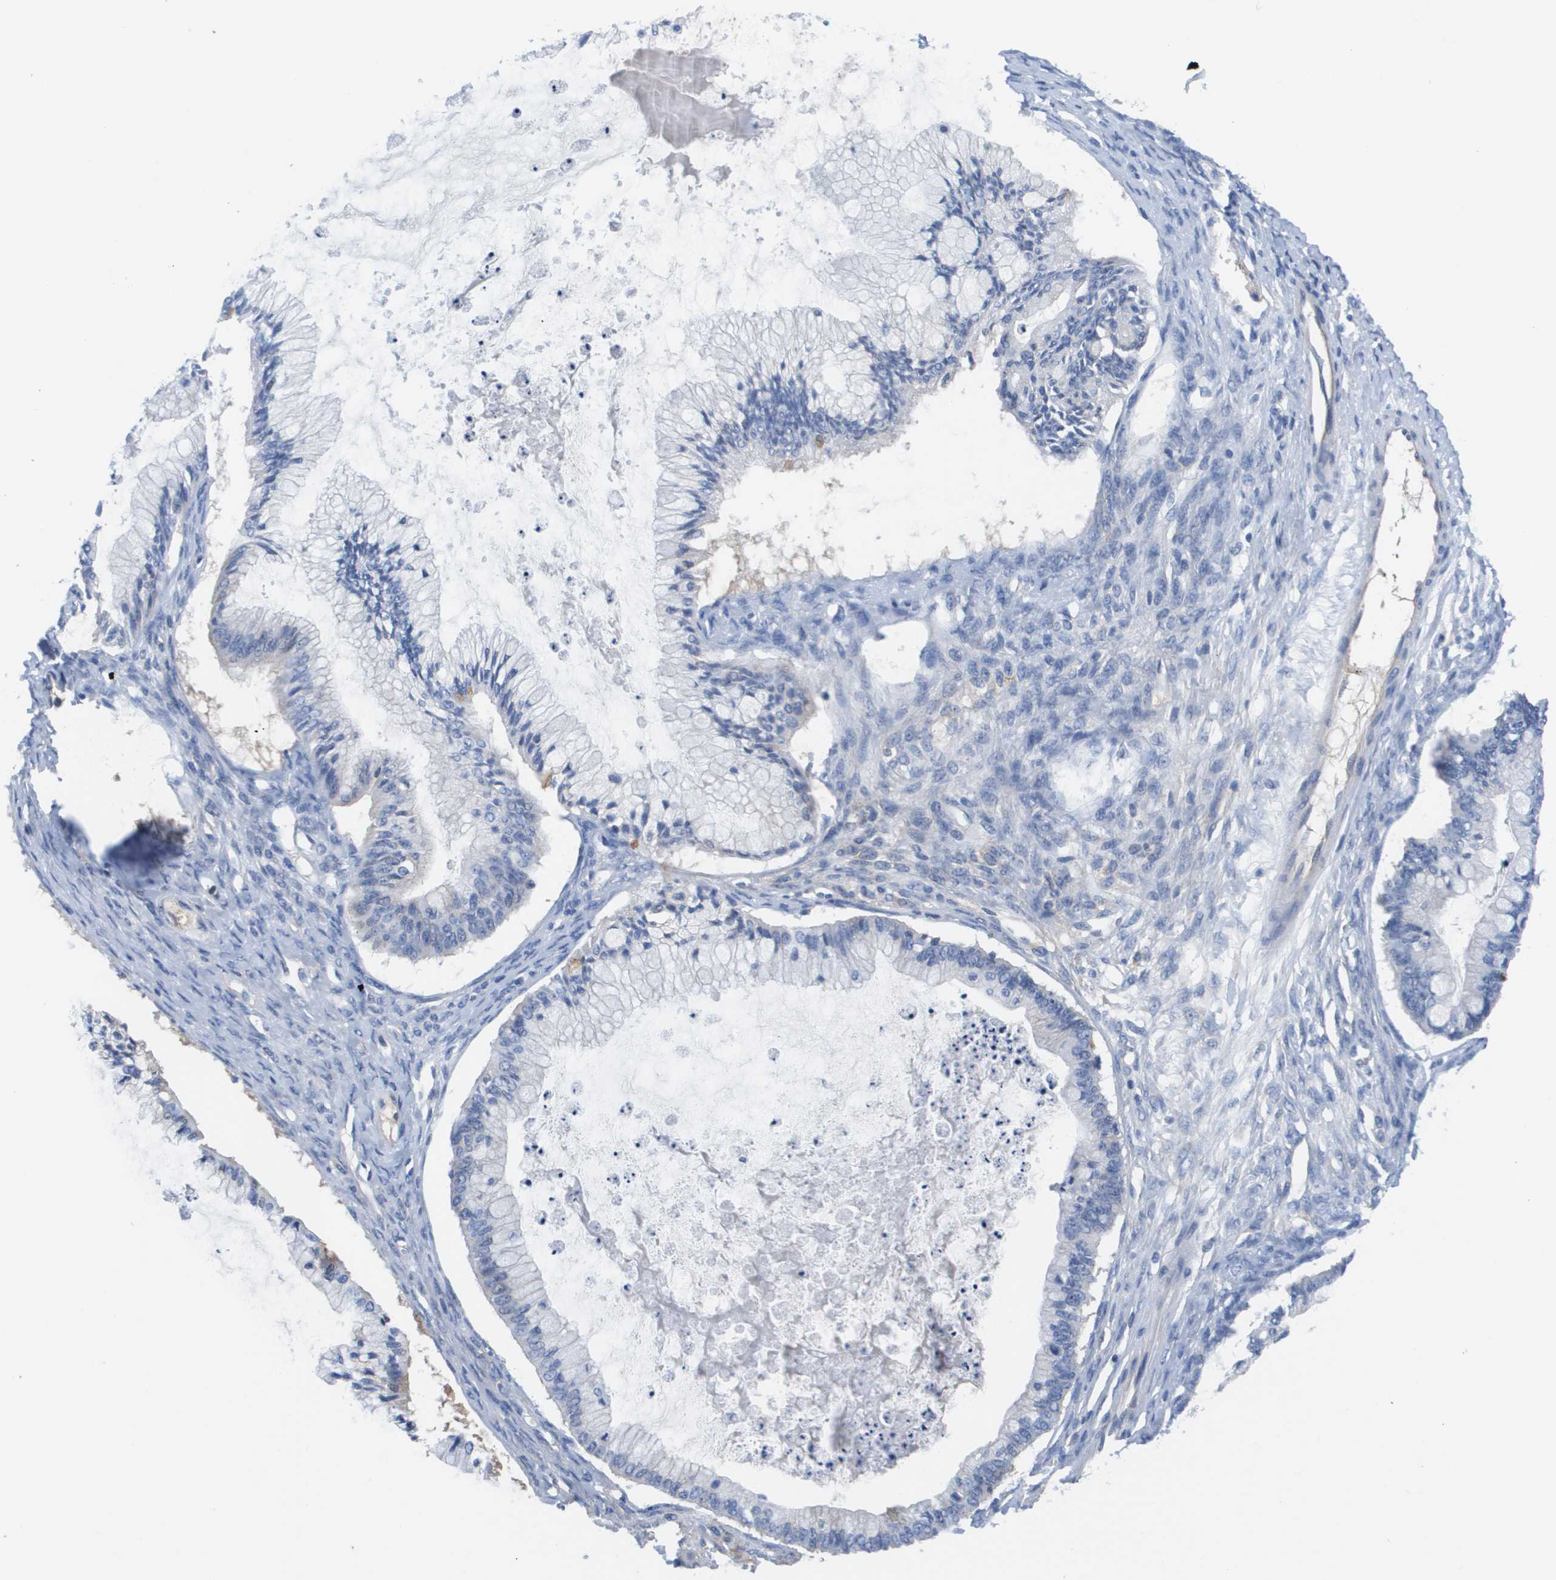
{"staining": {"intensity": "negative", "quantity": "none", "location": "none"}, "tissue": "ovarian cancer", "cell_type": "Tumor cells", "image_type": "cancer", "snomed": [{"axis": "morphology", "description": "Cystadenocarcinoma, mucinous, NOS"}, {"axis": "topography", "description": "Ovary"}], "caption": "Ovarian mucinous cystadenocarcinoma was stained to show a protein in brown. There is no significant positivity in tumor cells. (DAB immunohistochemistry with hematoxylin counter stain).", "gene": "APOA1", "patient": {"sex": "female", "age": 57}}